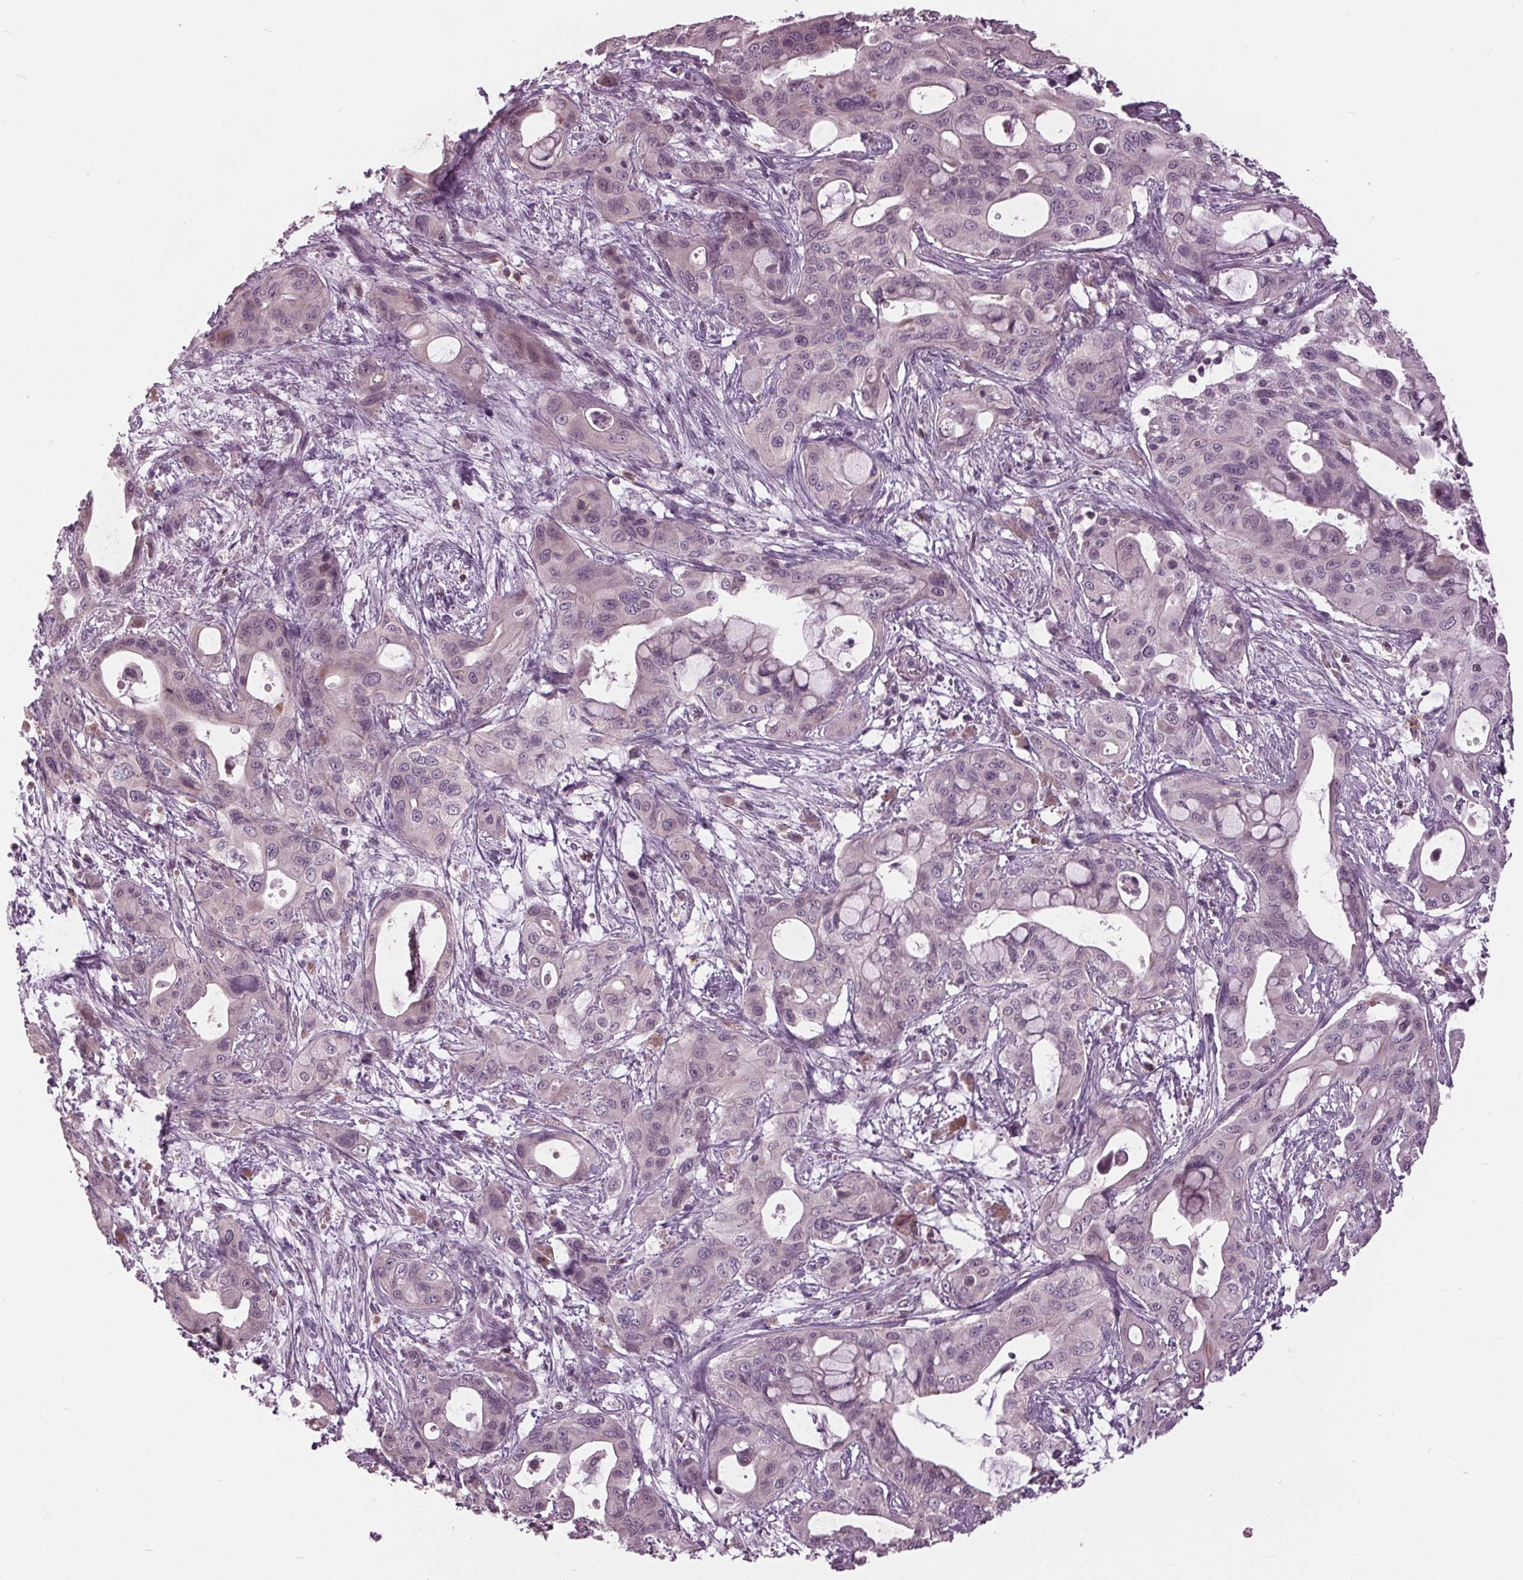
{"staining": {"intensity": "negative", "quantity": "none", "location": "none"}, "tissue": "pancreatic cancer", "cell_type": "Tumor cells", "image_type": "cancer", "snomed": [{"axis": "morphology", "description": "Adenocarcinoma, NOS"}, {"axis": "topography", "description": "Pancreas"}], "caption": "An IHC micrograph of adenocarcinoma (pancreatic) is shown. There is no staining in tumor cells of adenocarcinoma (pancreatic). The staining was performed using DAB (3,3'-diaminobenzidine) to visualize the protein expression in brown, while the nuclei were stained in blue with hematoxylin (Magnification: 20x).", "gene": "SIGLEC6", "patient": {"sex": "male", "age": 71}}